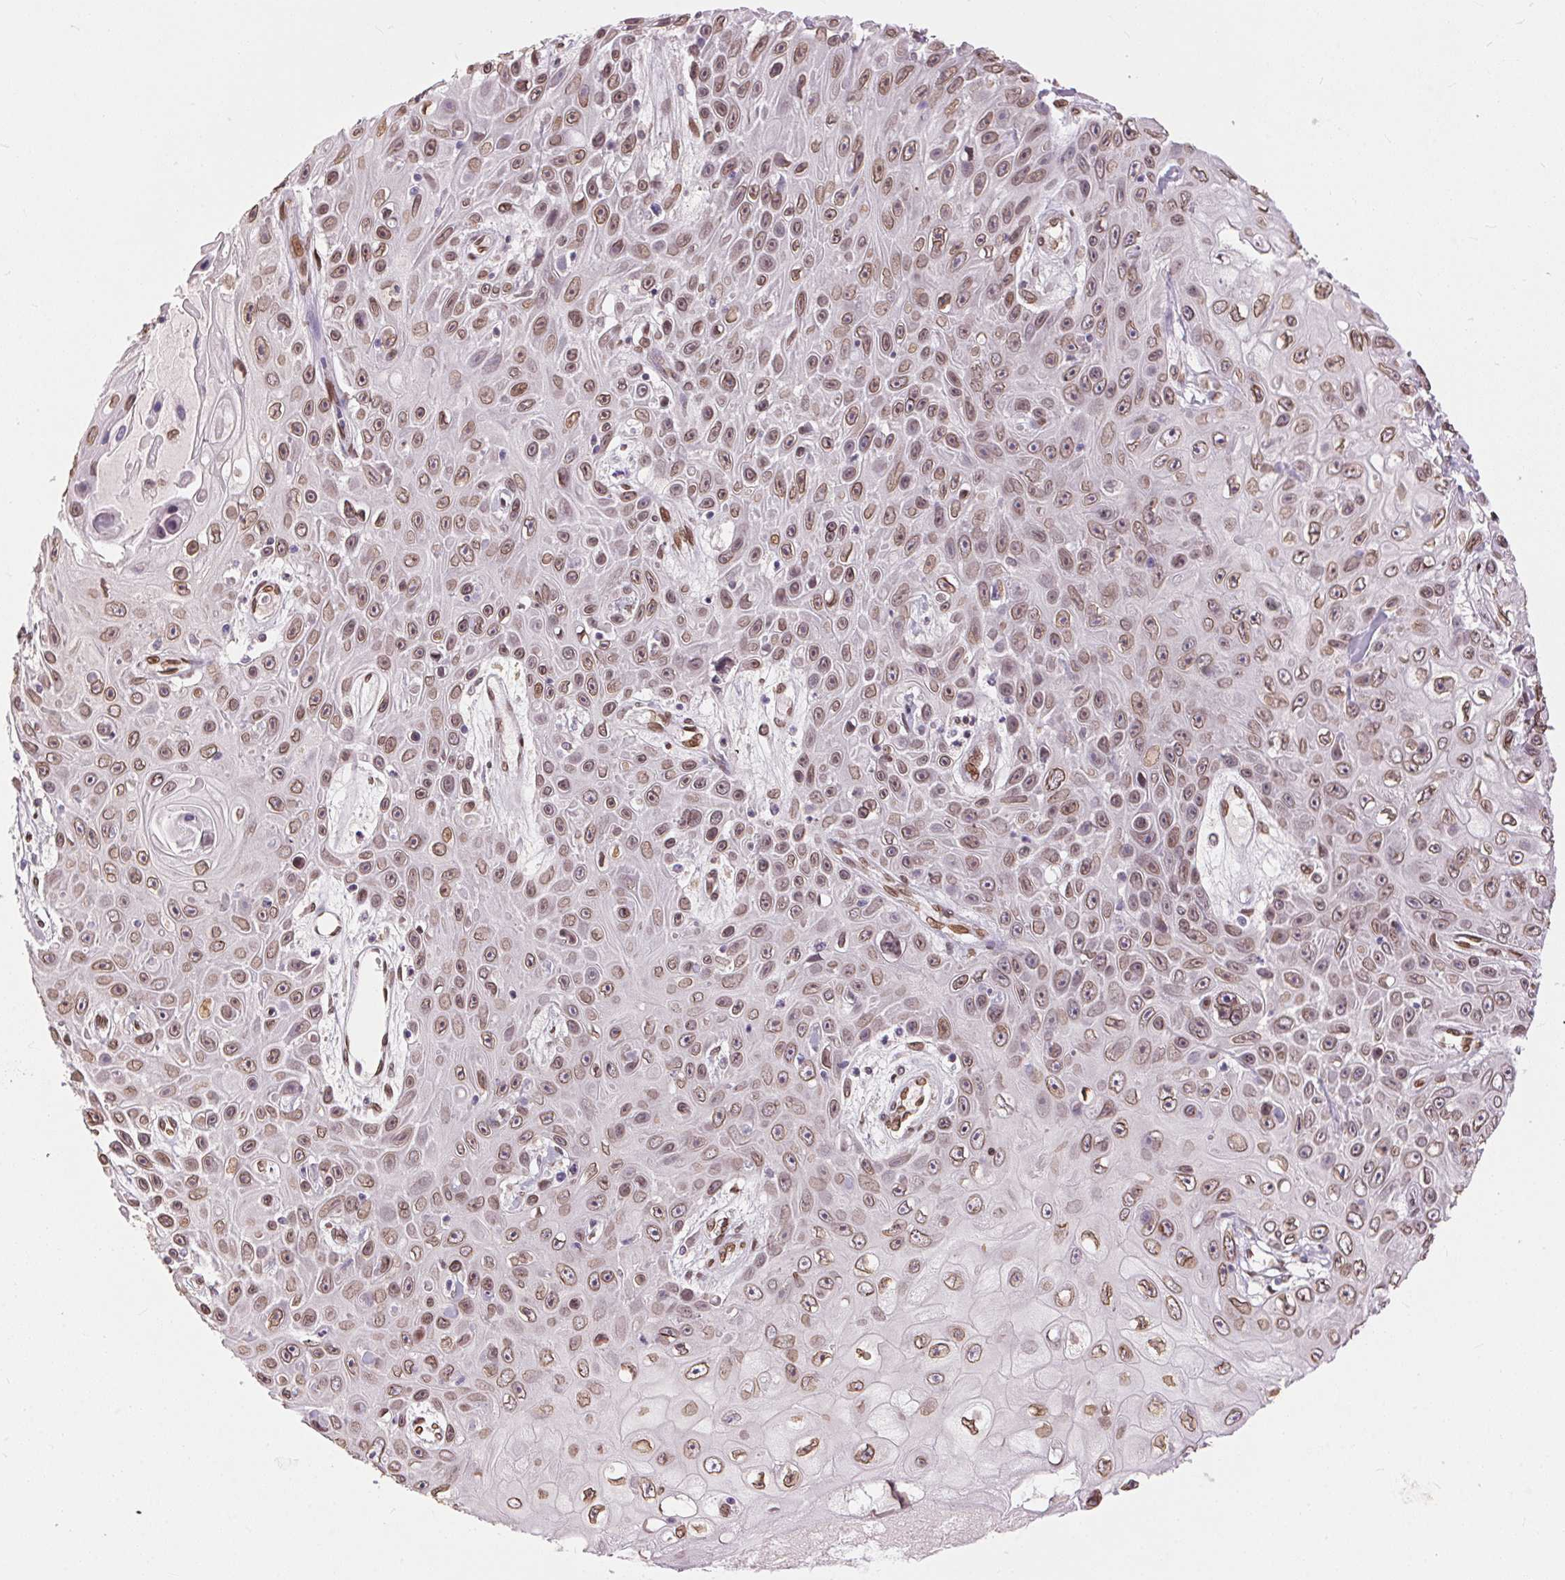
{"staining": {"intensity": "moderate", "quantity": ">75%", "location": "cytoplasmic/membranous,nuclear"}, "tissue": "skin cancer", "cell_type": "Tumor cells", "image_type": "cancer", "snomed": [{"axis": "morphology", "description": "Squamous cell carcinoma, NOS"}, {"axis": "topography", "description": "Skin"}], "caption": "Skin cancer (squamous cell carcinoma) was stained to show a protein in brown. There is medium levels of moderate cytoplasmic/membranous and nuclear expression in about >75% of tumor cells.", "gene": "TMEM175", "patient": {"sex": "male", "age": 82}}